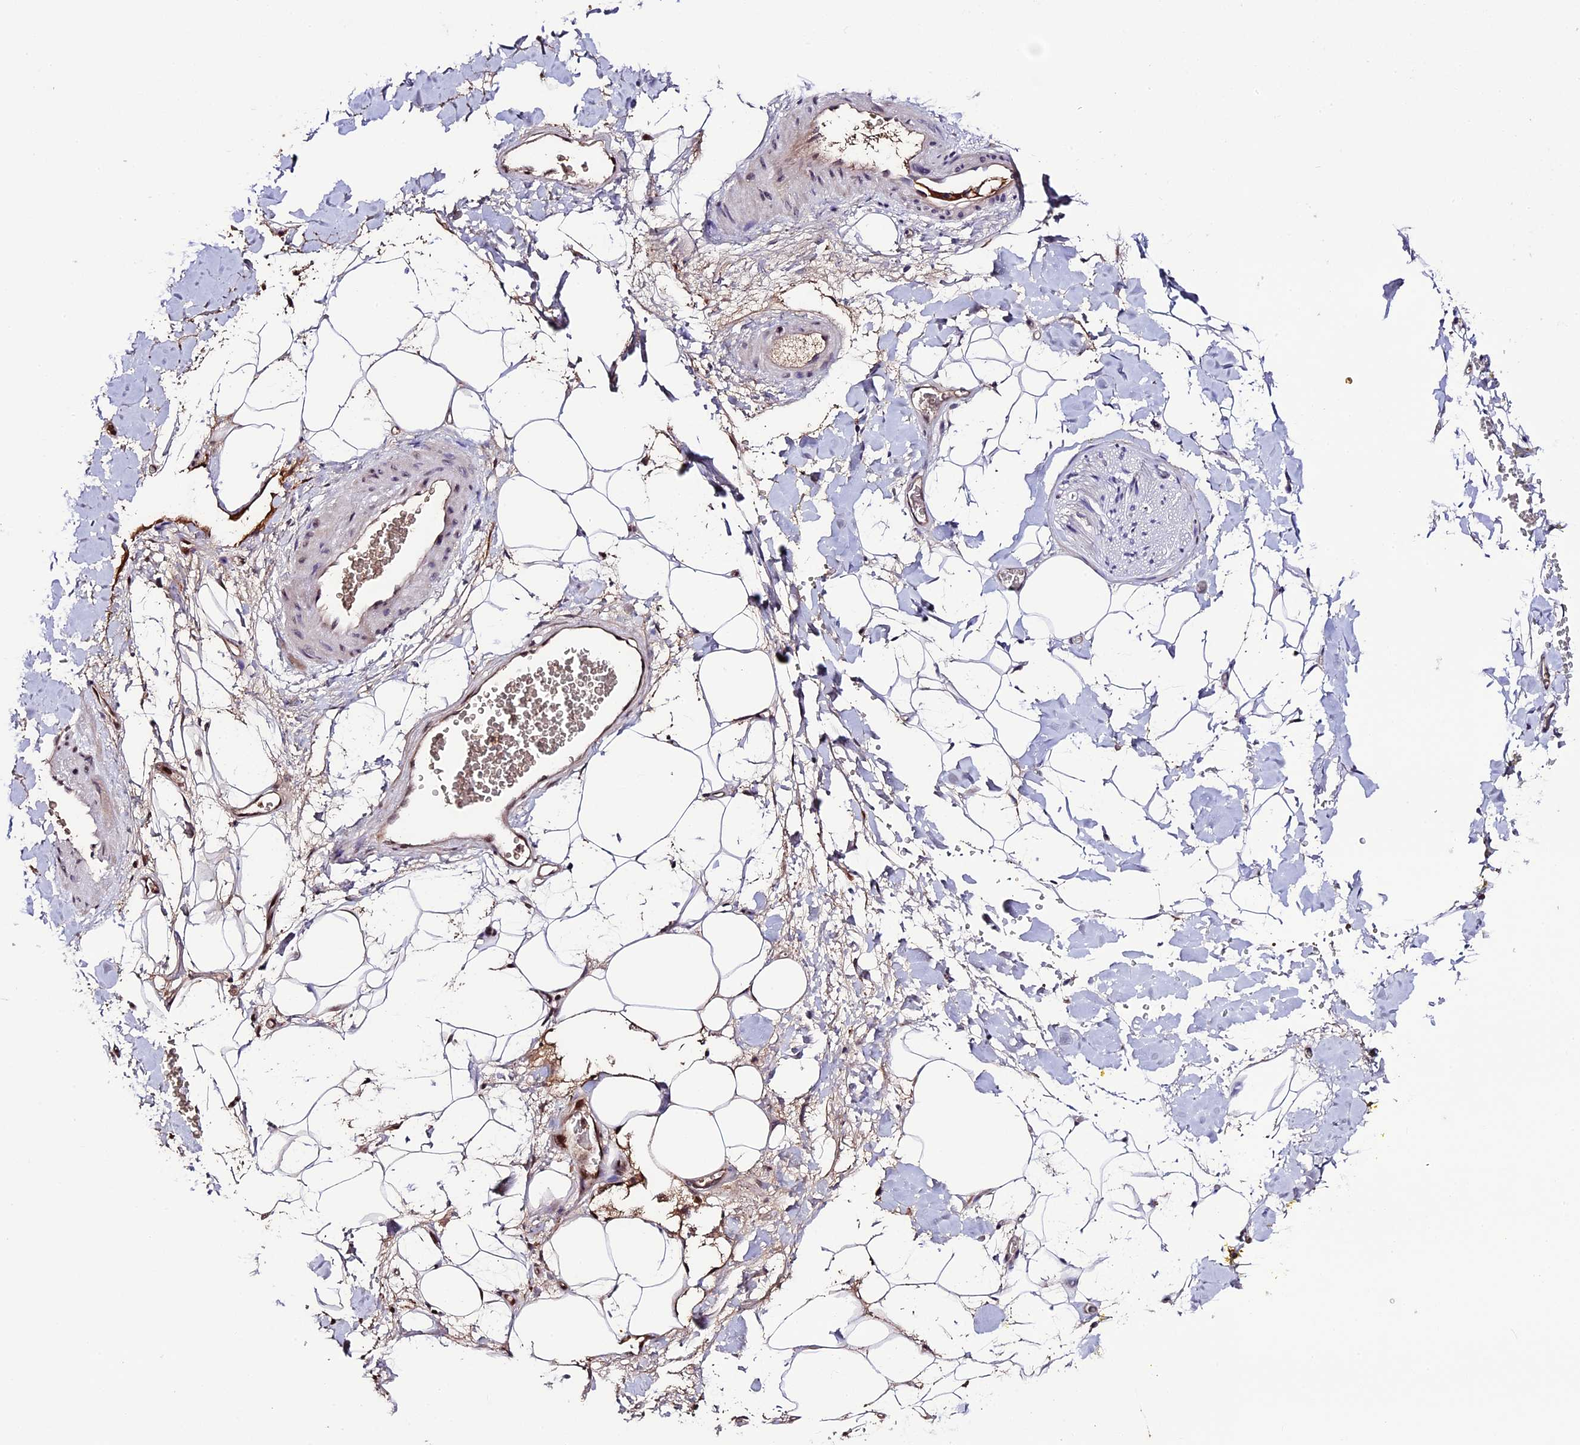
{"staining": {"intensity": "negative", "quantity": "none", "location": "none"}, "tissue": "adipose tissue", "cell_type": "Adipocytes", "image_type": "normal", "snomed": [{"axis": "morphology", "description": "Normal tissue, NOS"}, {"axis": "morphology", "description": "Adenocarcinoma, NOS"}, {"axis": "topography", "description": "Pancreas"}, {"axis": "topography", "description": "Peripheral nerve tissue"}], "caption": "Photomicrograph shows no protein staining in adipocytes of unremarkable adipose tissue. (DAB (3,3'-diaminobenzidine) immunohistochemistry (IHC) visualized using brightfield microscopy, high magnification).", "gene": "TCP11L2", "patient": {"sex": "male", "age": 59}}